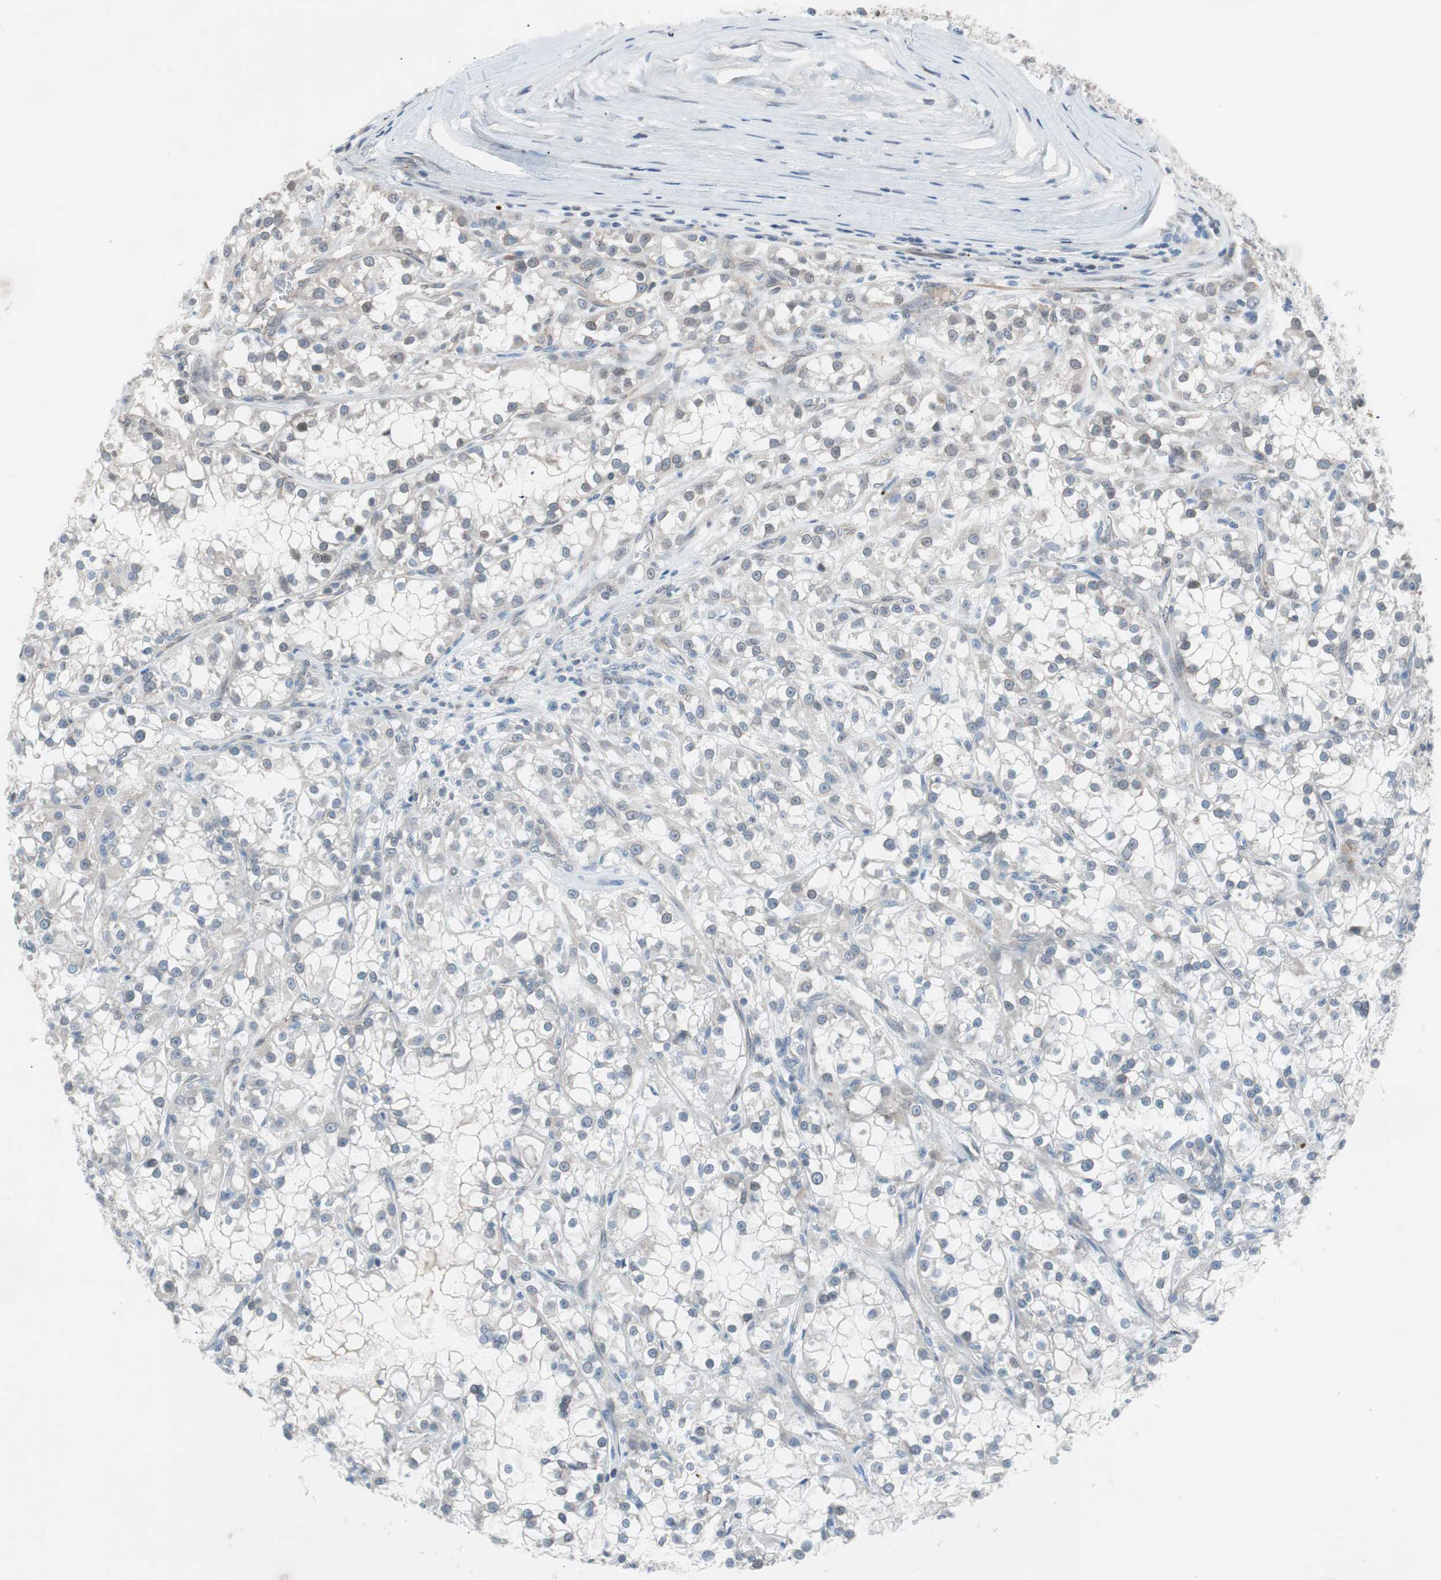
{"staining": {"intensity": "negative", "quantity": "none", "location": "none"}, "tissue": "renal cancer", "cell_type": "Tumor cells", "image_type": "cancer", "snomed": [{"axis": "morphology", "description": "Adenocarcinoma, NOS"}, {"axis": "topography", "description": "Kidney"}], "caption": "This is an immunohistochemistry photomicrograph of renal adenocarcinoma. There is no expression in tumor cells.", "gene": "ARNT2", "patient": {"sex": "female", "age": 52}}